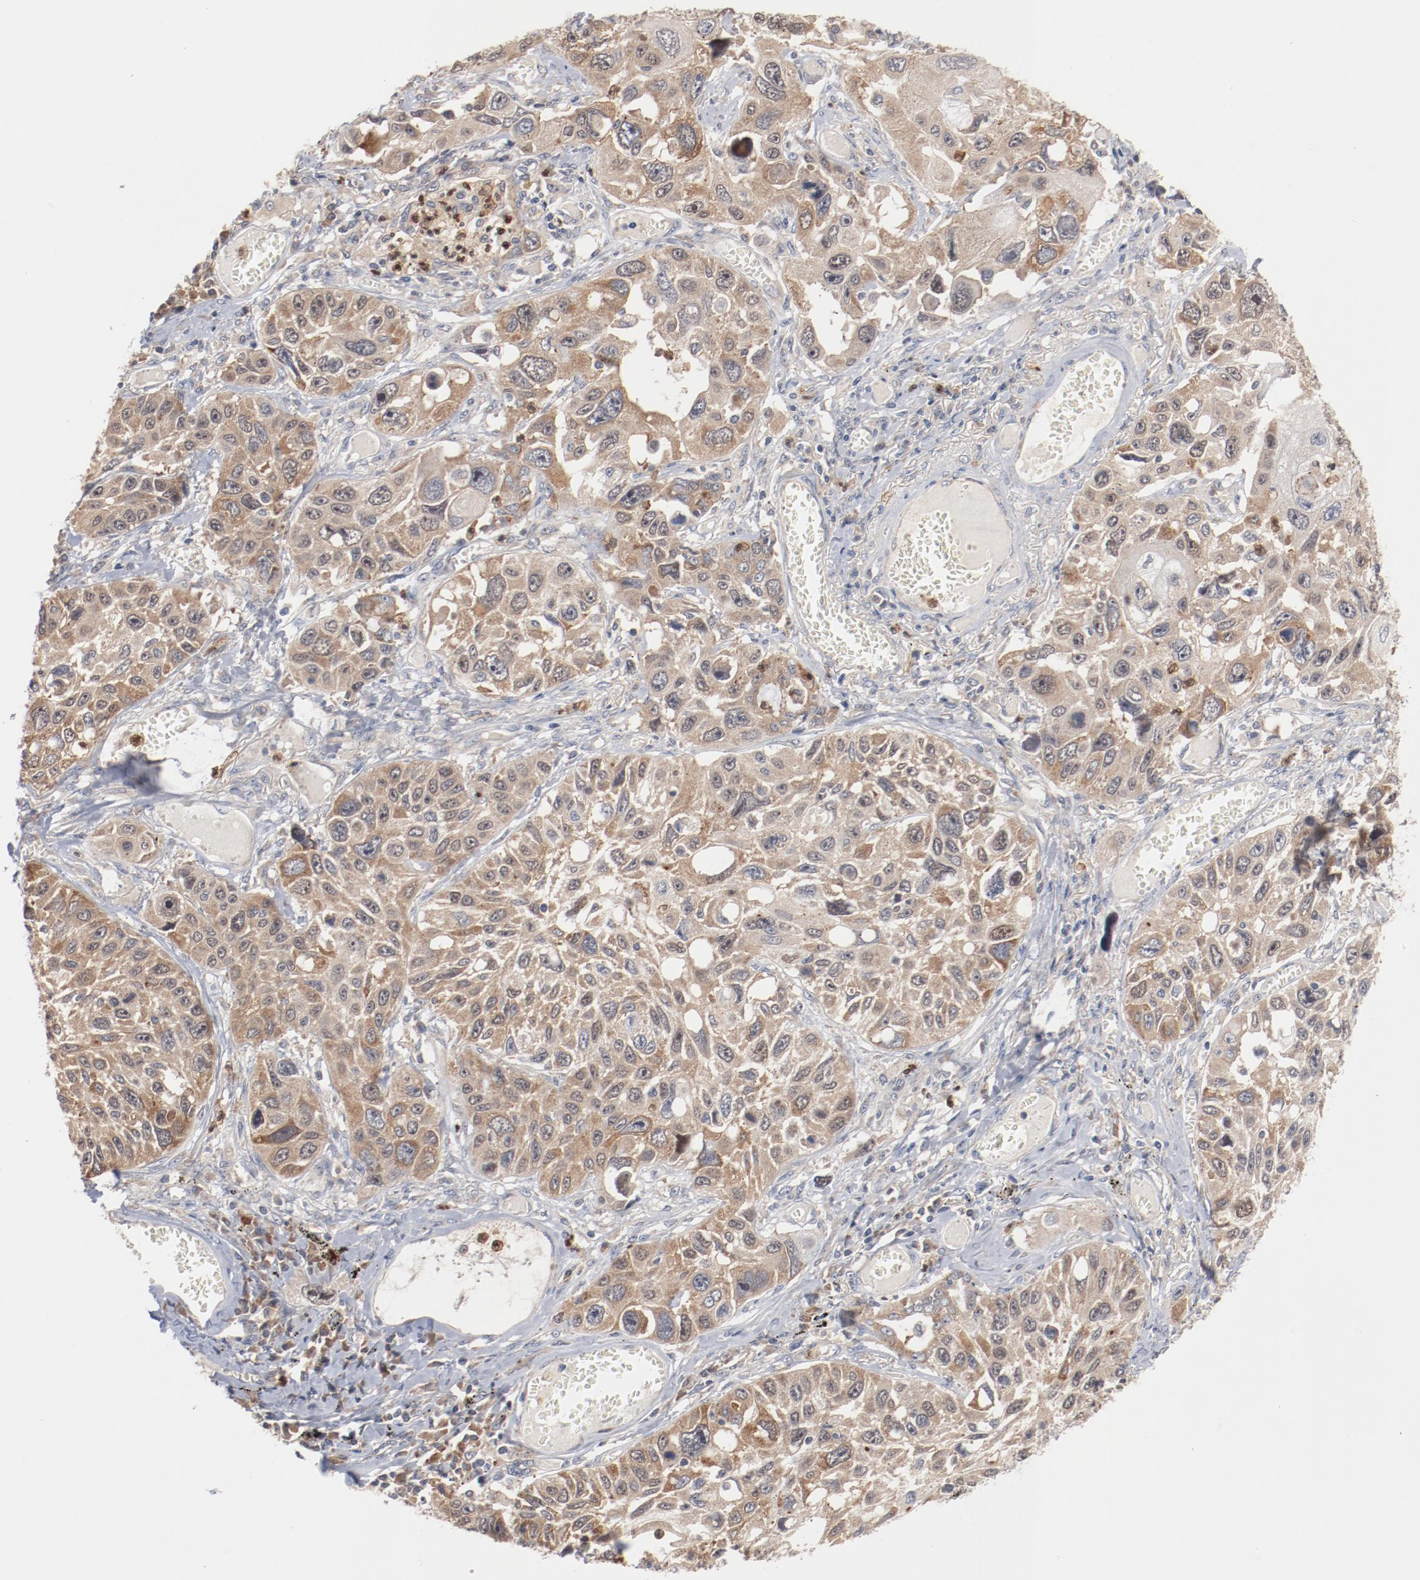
{"staining": {"intensity": "moderate", "quantity": ">75%", "location": "cytoplasmic/membranous"}, "tissue": "lung cancer", "cell_type": "Tumor cells", "image_type": "cancer", "snomed": [{"axis": "morphology", "description": "Squamous cell carcinoma, NOS"}, {"axis": "topography", "description": "Lung"}], "caption": "This micrograph demonstrates IHC staining of human lung squamous cell carcinoma, with medium moderate cytoplasmic/membranous expression in approximately >75% of tumor cells.", "gene": "RNASE11", "patient": {"sex": "male", "age": 71}}